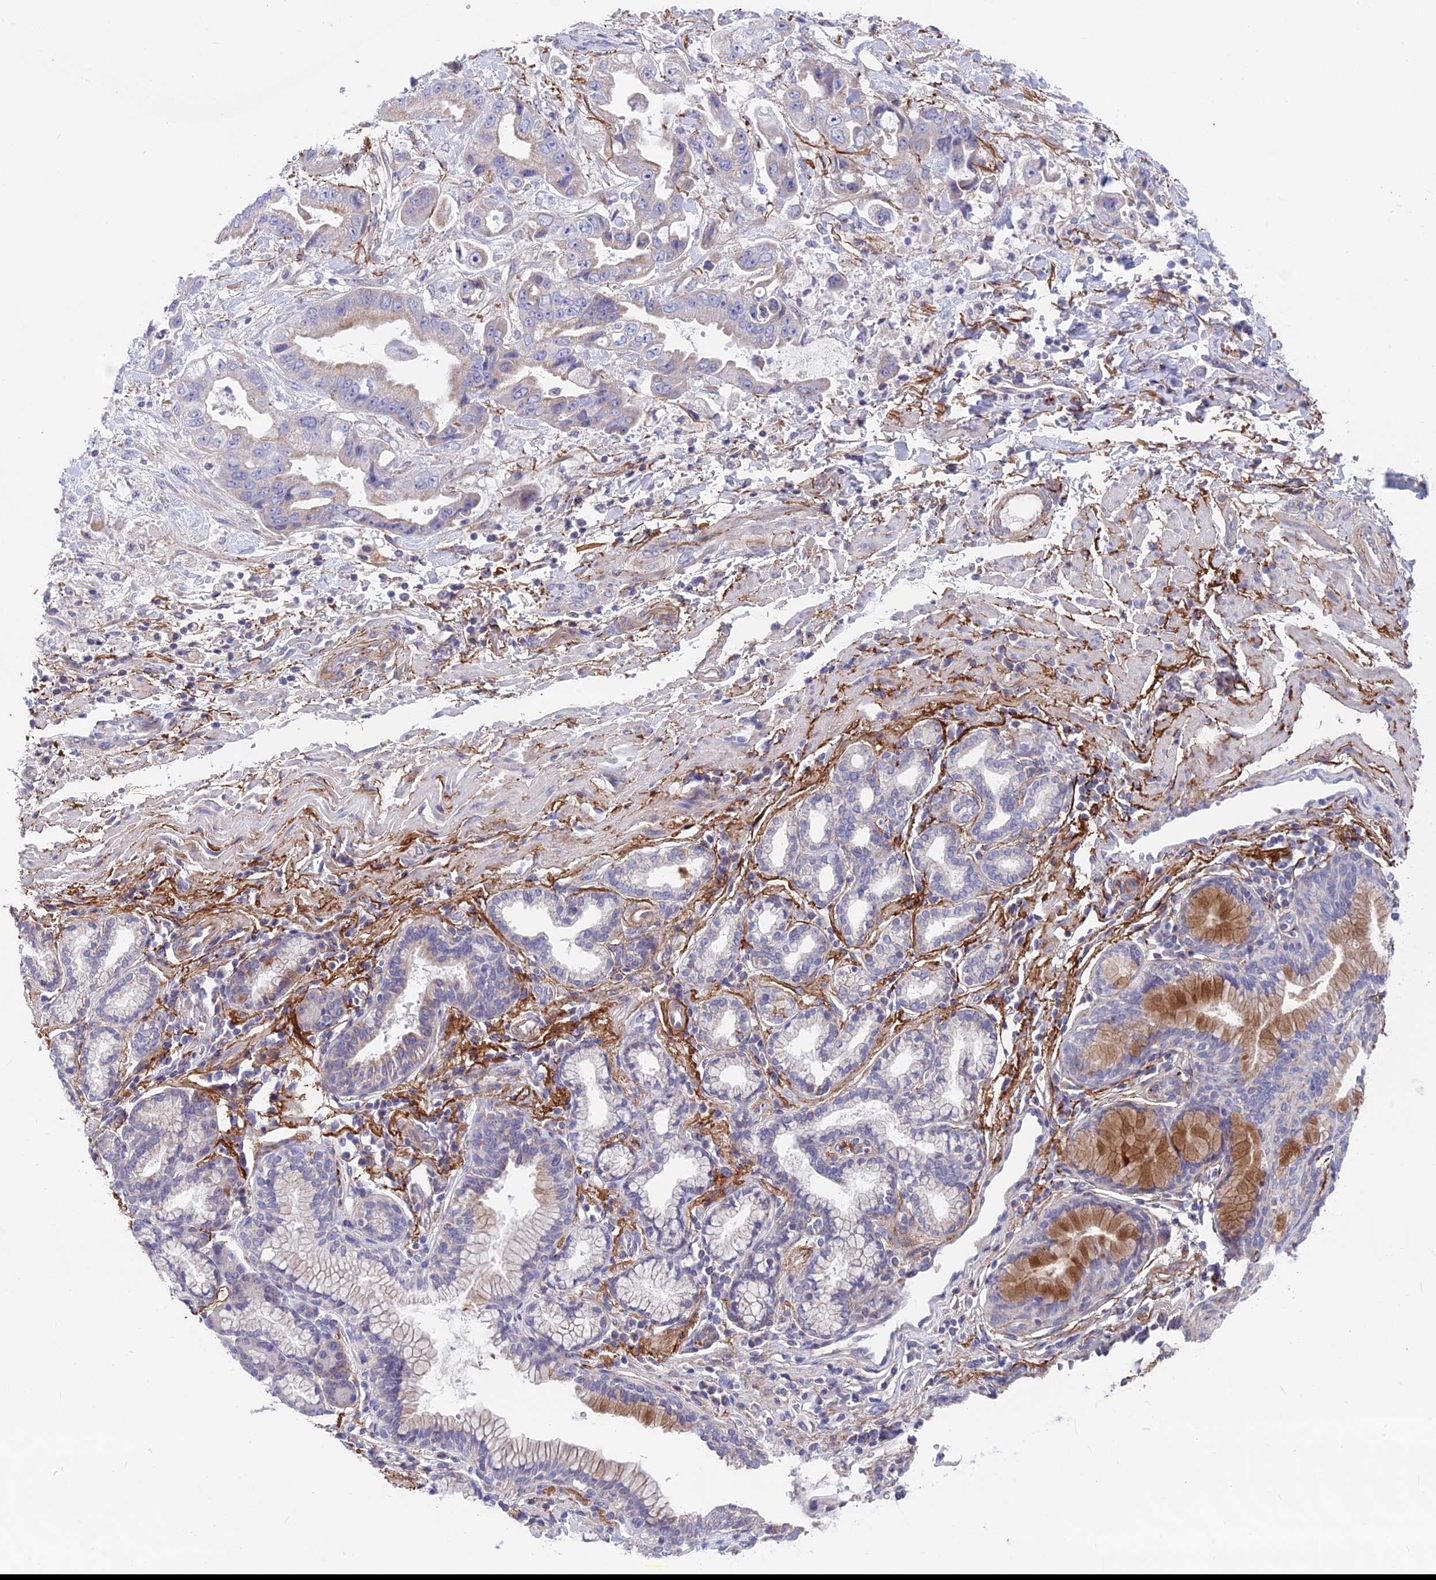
{"staining": {"intensity": "weak", "quantity": "25%-75%", "location": "cytoplasmic/membranous"}, "tissue": "stomach cancer", "cell_type": "Tumor cells", "image_type": "cancer", "snomed": [{"axis": "morphology", "description": "Adenocarcinoma, NOS"}, {"axis": "topography", "description": "Stomach"}], "caption": "A brown stain highlights weak cytoplasmic/membranous expression of a protein in human stomach adenocarcinoma tumor cells.", "gene": "PLAC9", "patient": {"sex": "male", "age": 62}}